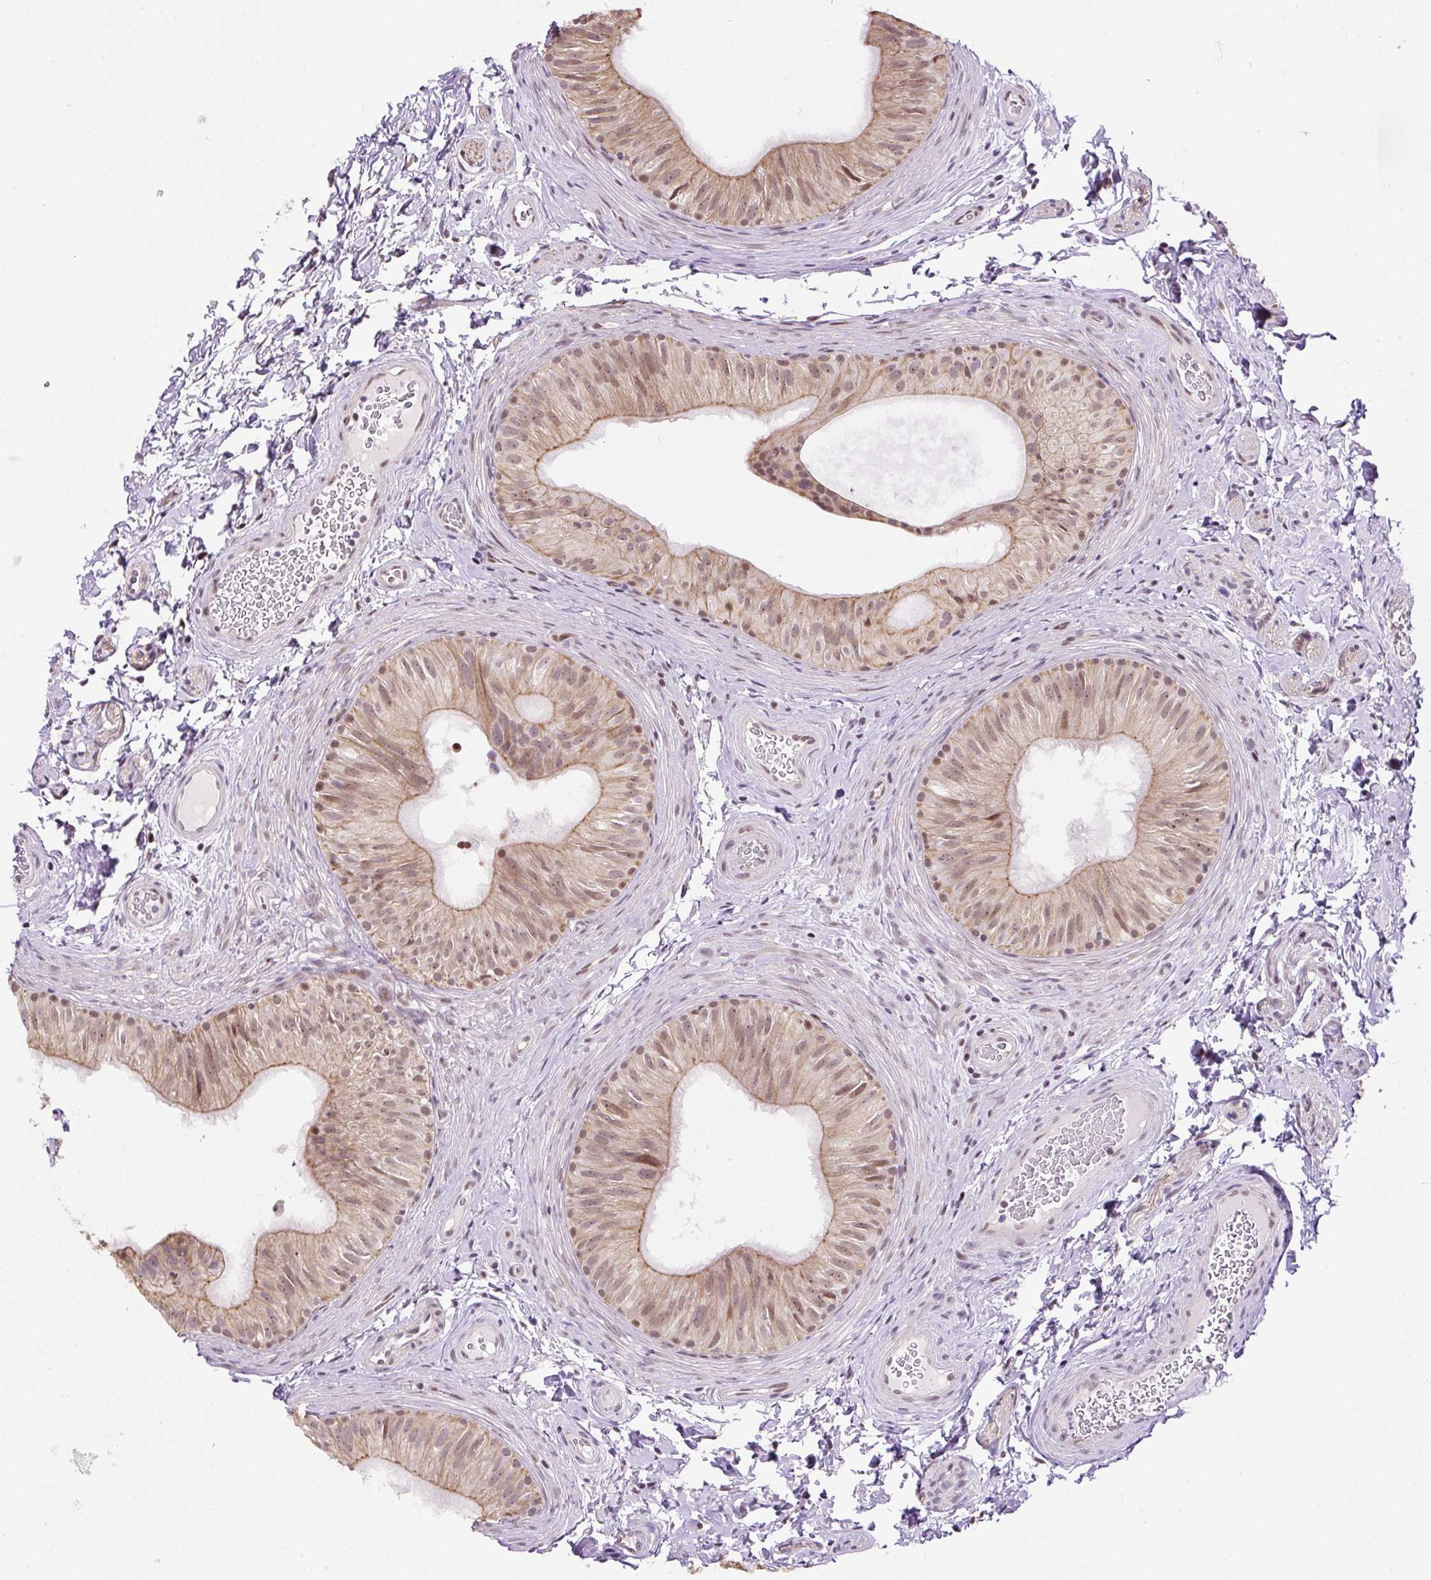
{"staining": {"intensity": "weak", "quantity": ">75%", "location": "cytoplasmic/membranous,nuclear"}, "tissue": "epididymis", "cell_type": "Glandular cells", "image_type": "normal", "snomed": [{"axis": "morphology", "description": "Normal tissue, NOS"}, {"axis": "topography", "description": "Epididymis"}], "caption": "Epididymis stained with a brown dye displays weak cytoplasmic/membranous,nuclear positive staining in approximately >75% of glandular cells.", "gene": "TAF1A", "patient": {"sex": "male", "age": 24}}